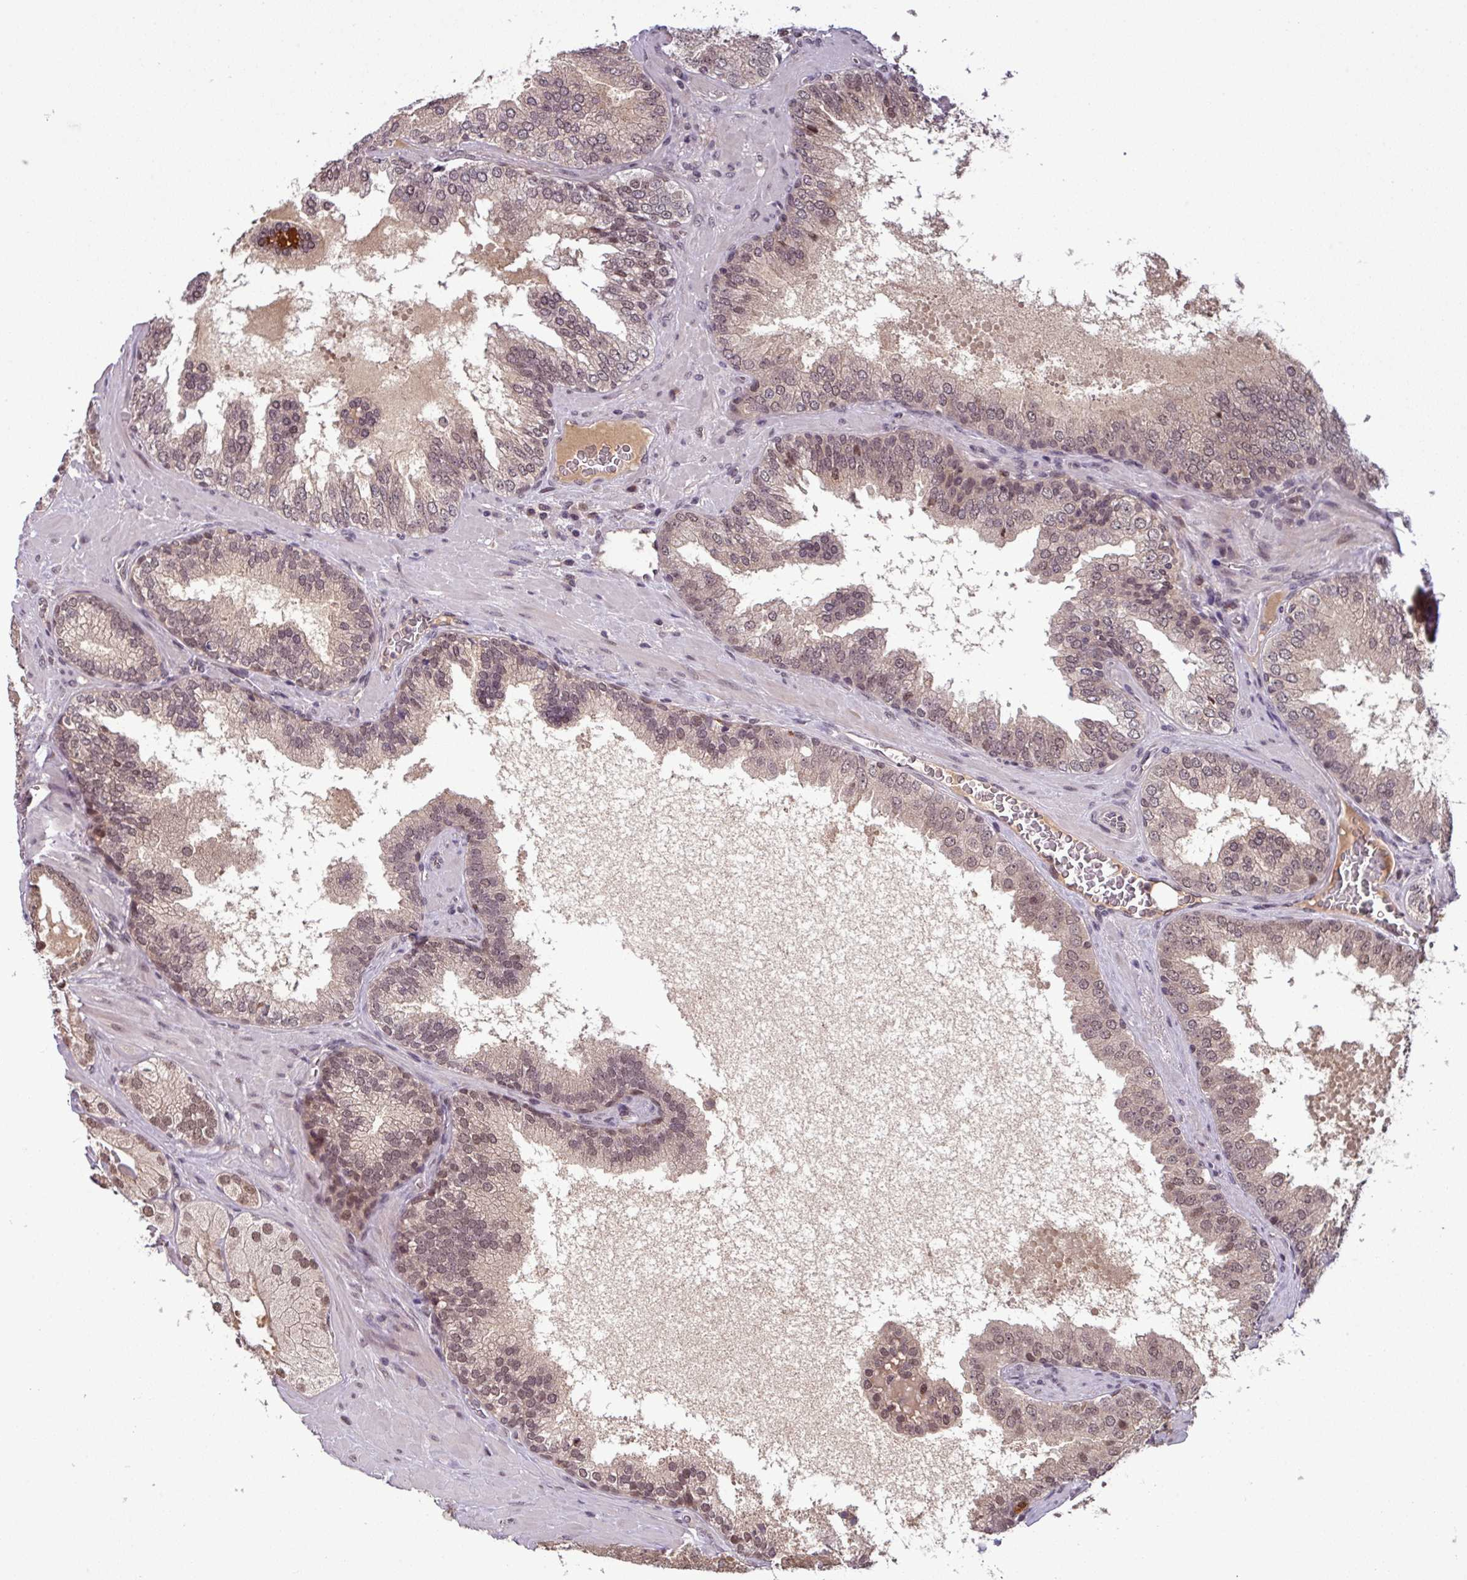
{"staining": {"intensity": "weak", "quantity": "25%-75%", "location": "cytoplasmic/membranous,nuclear"}, "tissue": "prostate cancer", "cell_type": "Tumor cells", "image_type": "cancer", "snomed": [{"axis": "morphology", "description": "Adenocarcinoma, High grade"}, {"axis": "topography", "description": "Prostate"}], "caption": "Immunohistochemical staining of human high-grade adenocarcinoma (prostate) shows weak cytoplasmic/membranous and nuclear protein expression in about 25%-75% of tumor cells.", "gene": "NOB1", "patient": {"sex": "male", "age": 68}}